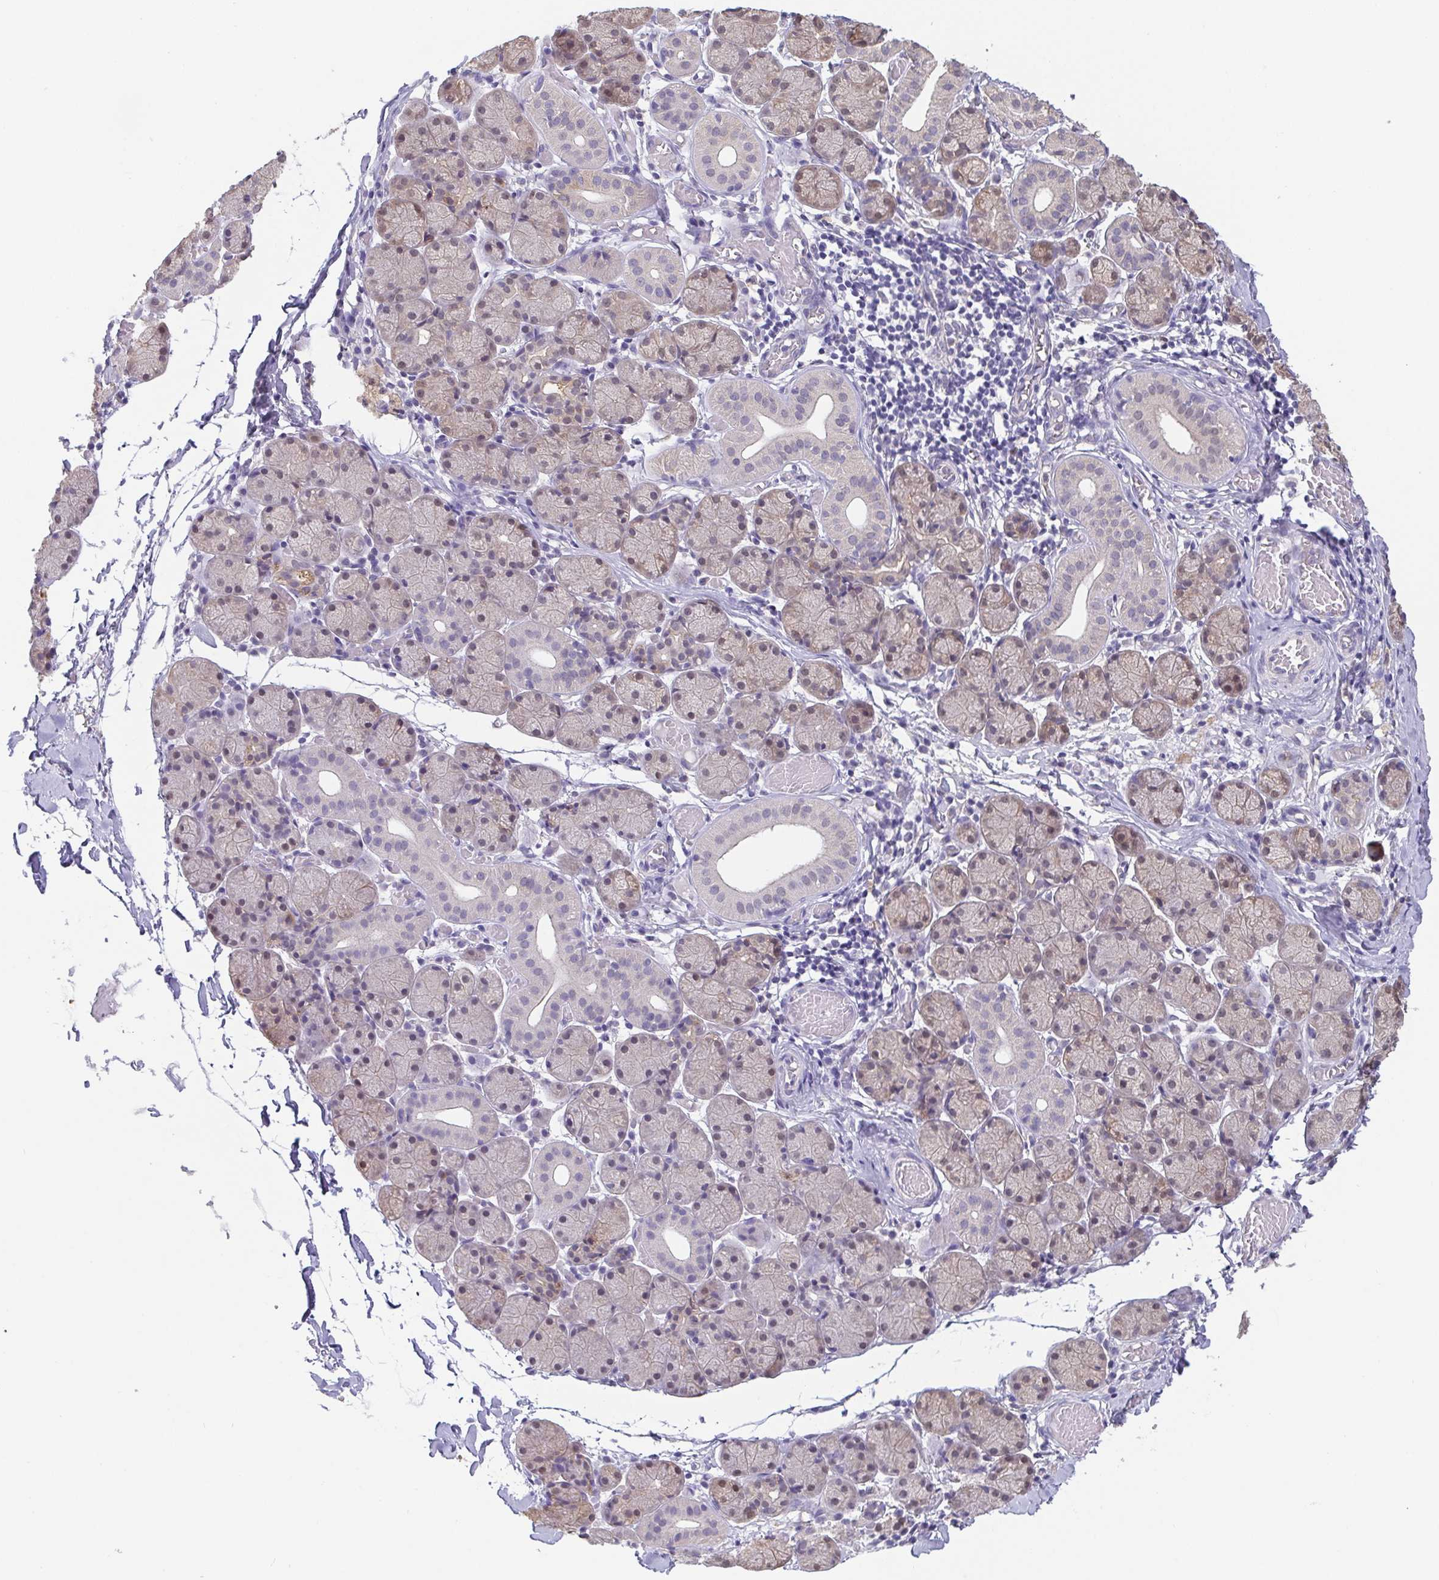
{"staining": {"intensity": "weak", "quantity": "<25%", "location": "nuclear"}, "tissue": "salivary gland", "cell_type": "Glandular cells", "image_type": "normal", "snomed": [{"axis": "morphology", "description": "Normal tissue, NOS"}, {"axis": "topography", "description": "Salivary gland"}], "caption": "Immunohistochemical staining of unremarkable human salivary gland reveals no significant expression in glandular cells. (DAB (3,3'-diaminobenzidine) immunohistochemistry (IHC) visualized using brightfield microscopy, high magnification).", "gene": "IDH1", "patient": {"sex": "female", "age": 24}}